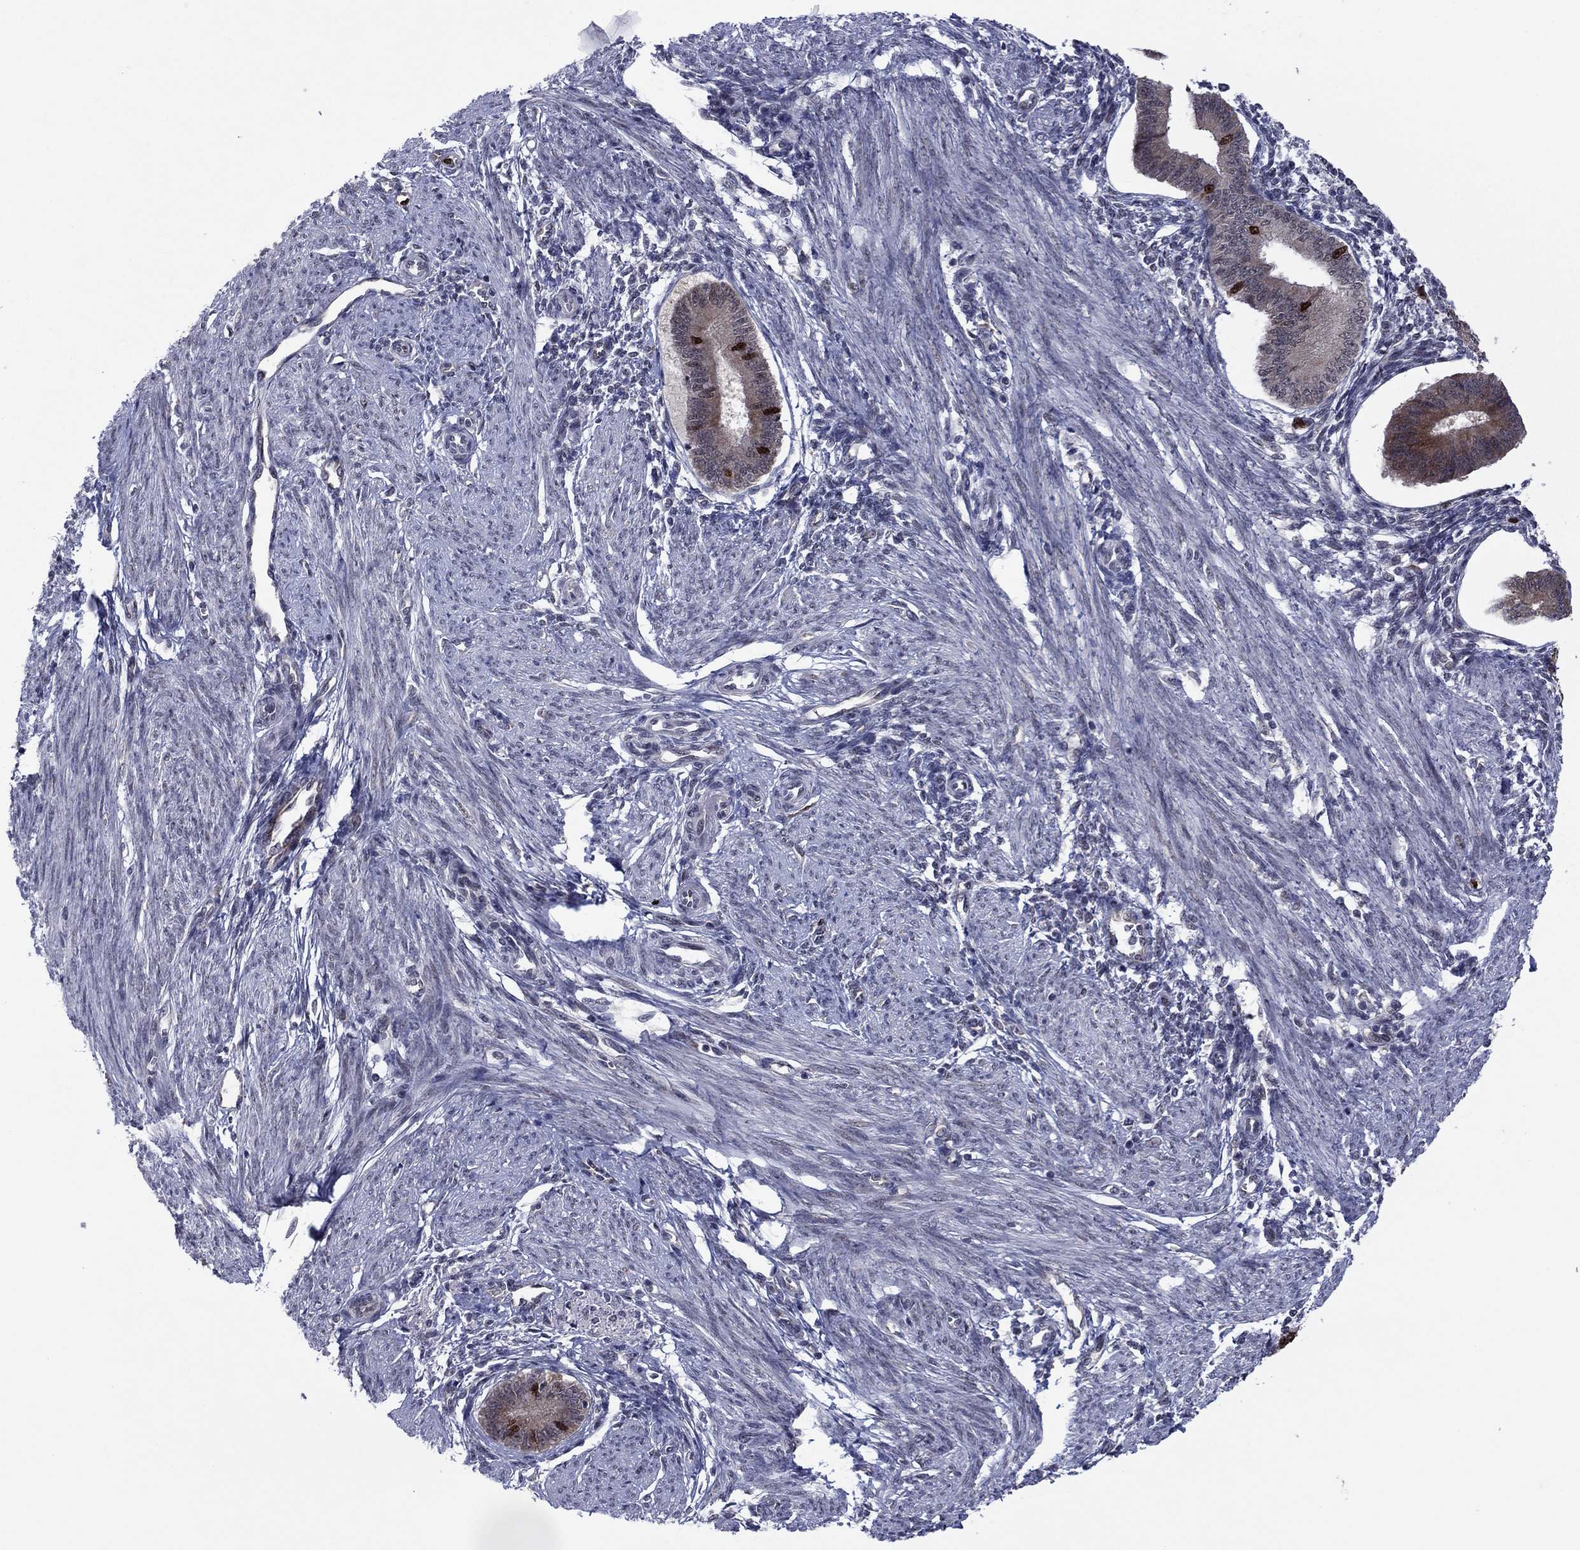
{"staining": {"intensity": "negative", "quantity": "none", "location": "none"}, "tissue": "endometrium", "cell_type": "Cells in endometrial stroma", "image_type": "normal", "snomed": [{"axis": "morphology", "description": "Normal tissue, NOS"}, {"axis": "topography", "description": "Endometrium"}], "caption": "DAB (3,3'-diaminobenzidine) immunohistochemical staining of normal endometrium displays no significant staining in cells in endometrial stroma.", "gene": "CDCA5", "patient": {"sex": "female", "age": 39}}